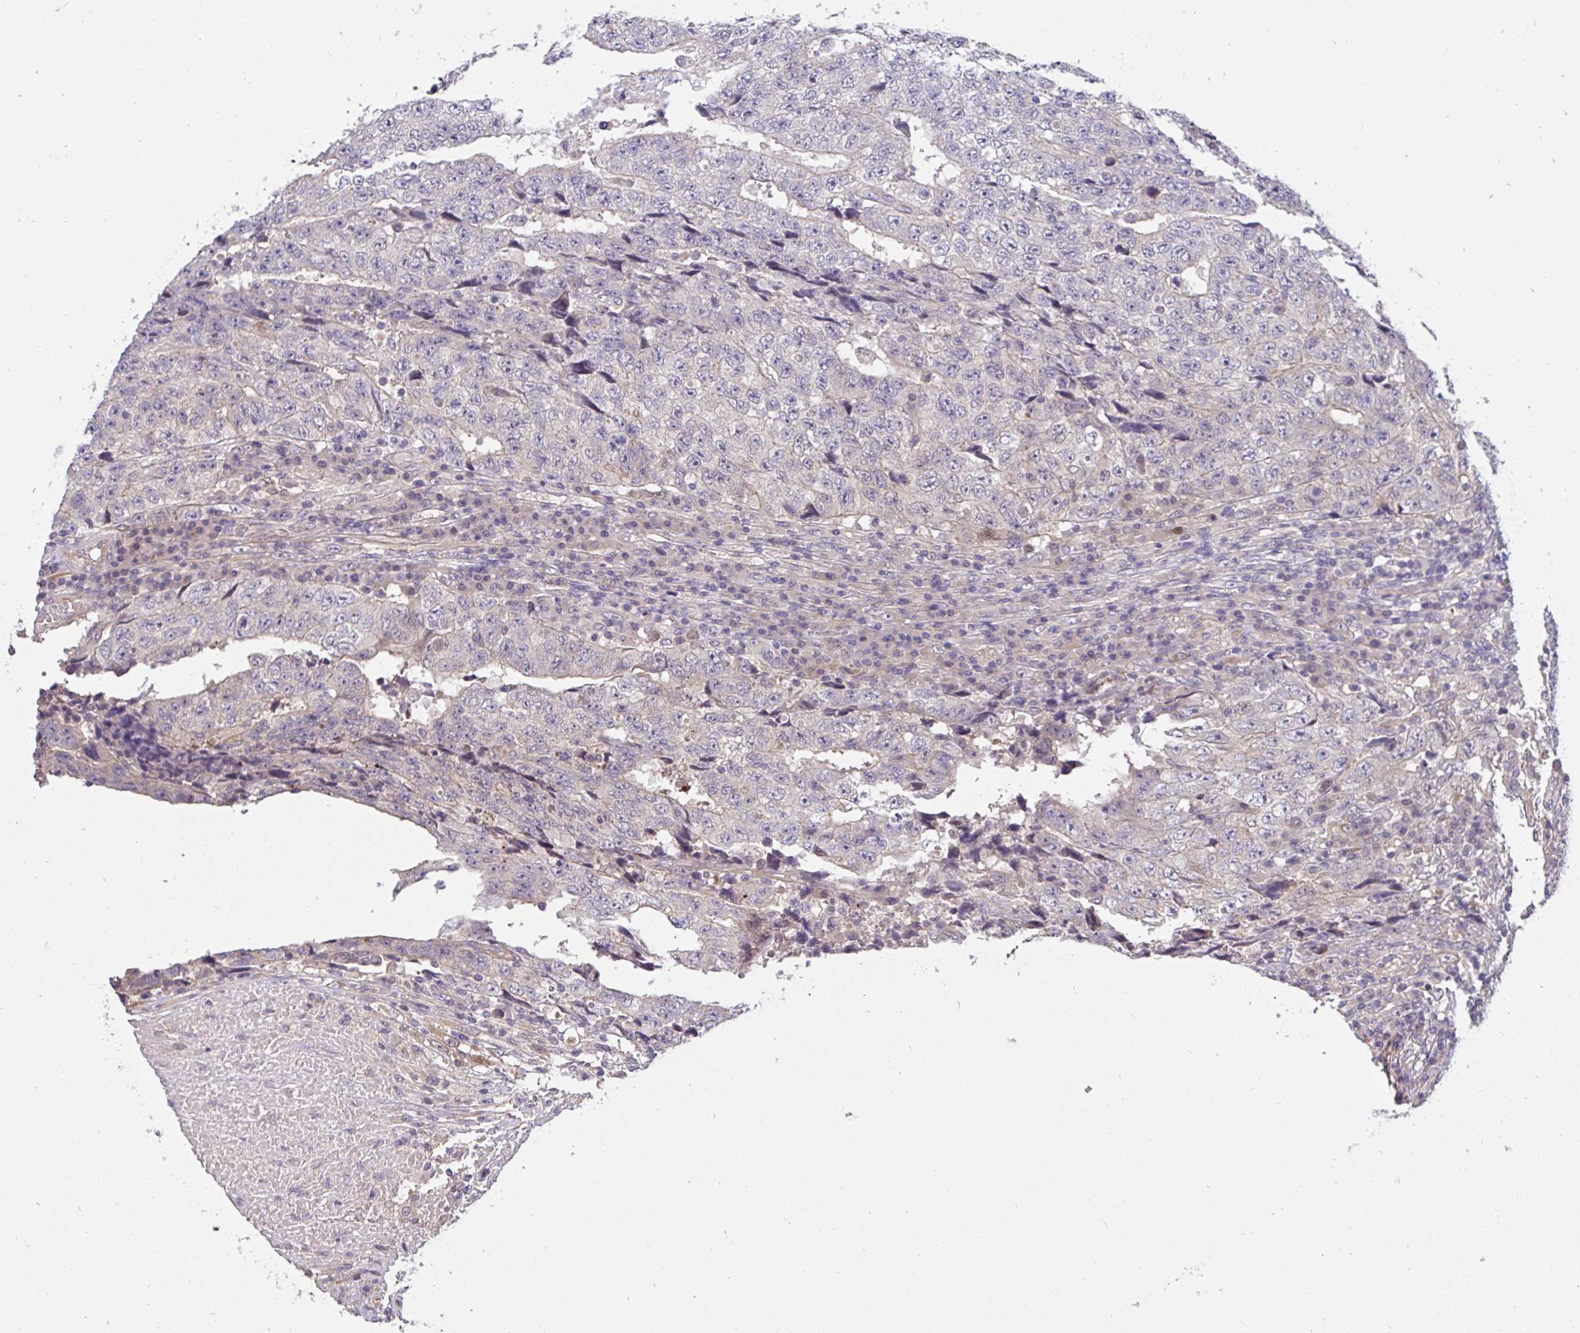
{"staining": {"intensity": "negative", "quantity": "none", "location": "none"}, "tissue": "testis cancer", "cell_type": "Tumor cells", "image_type": "cancer", "snomed": [{"axis": "morphology", "description": "Necrosis, NOS"}, {"axis": "morphology", "description": "Carcinoma, Embryonal, NOS"}, {"axis": "topography", "description": "Testis"}], "caption": "Tumor cells are negative for brown protein staining in testis cancer.", "gene": "C19orf54", "patient": {"sex": "male", "age": 19}}